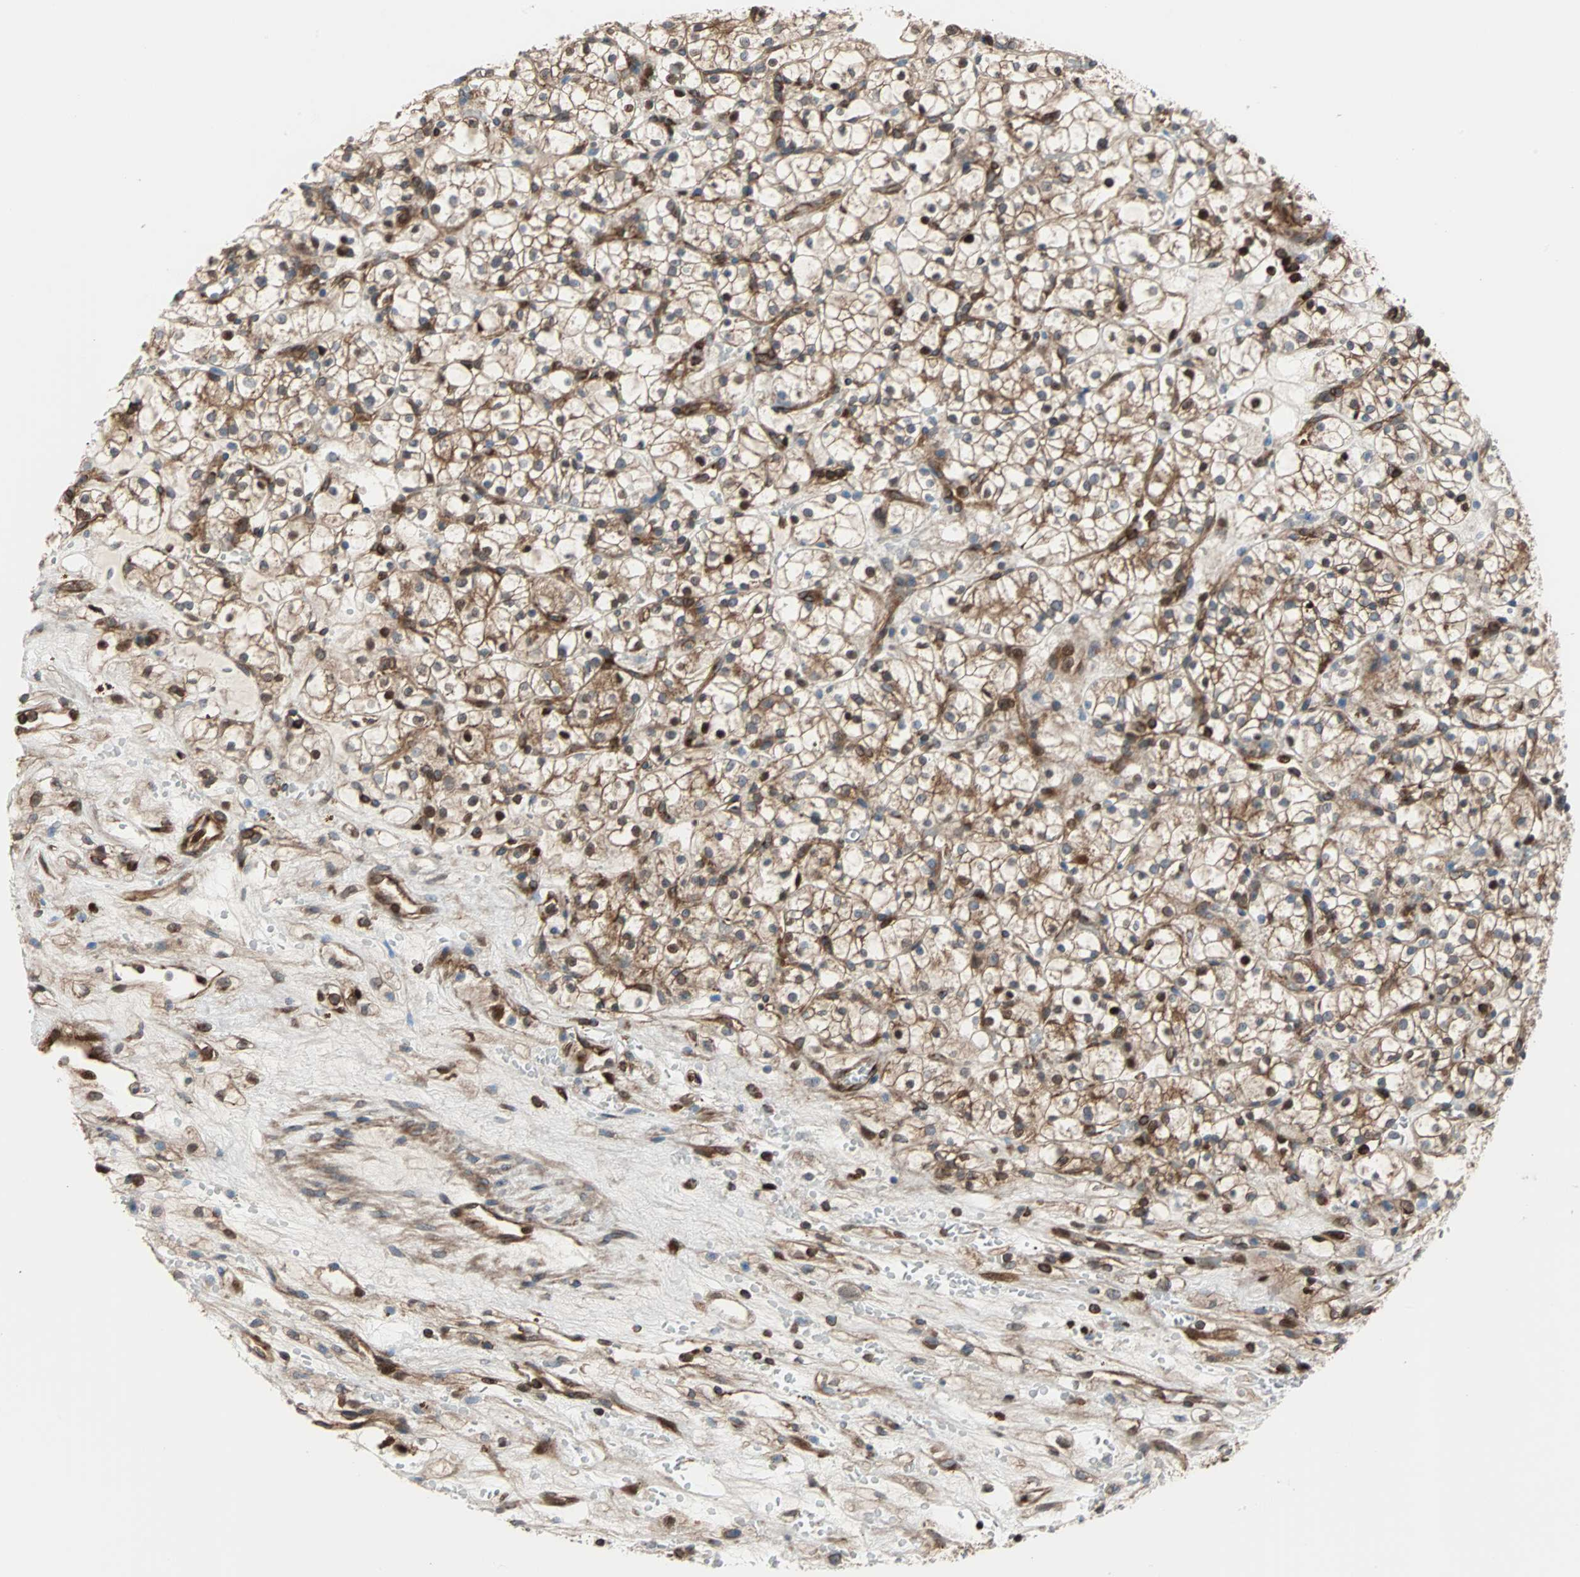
{"staining": {"intensity": "moderate", "quantity": ">75%", "location": "cytoplasmic/membranous"}, "tissue": "renal cancer", "cell_type": "Tumor cells", "image_type": "cancer", "snomed": [{"axis": "morphology", "description": "Adenocarcinoma, NOS"}, {"axis": "topography", "description": "Kidney"}], "caption": "Immunohistochemical staining of renal adenocarcinoma demonstrates moderate cytoplasmic/membranous protein staining in approximately >75% of tumor cells.", "gene": "RELA", "patient": {"sex": "female", "age": 60}}